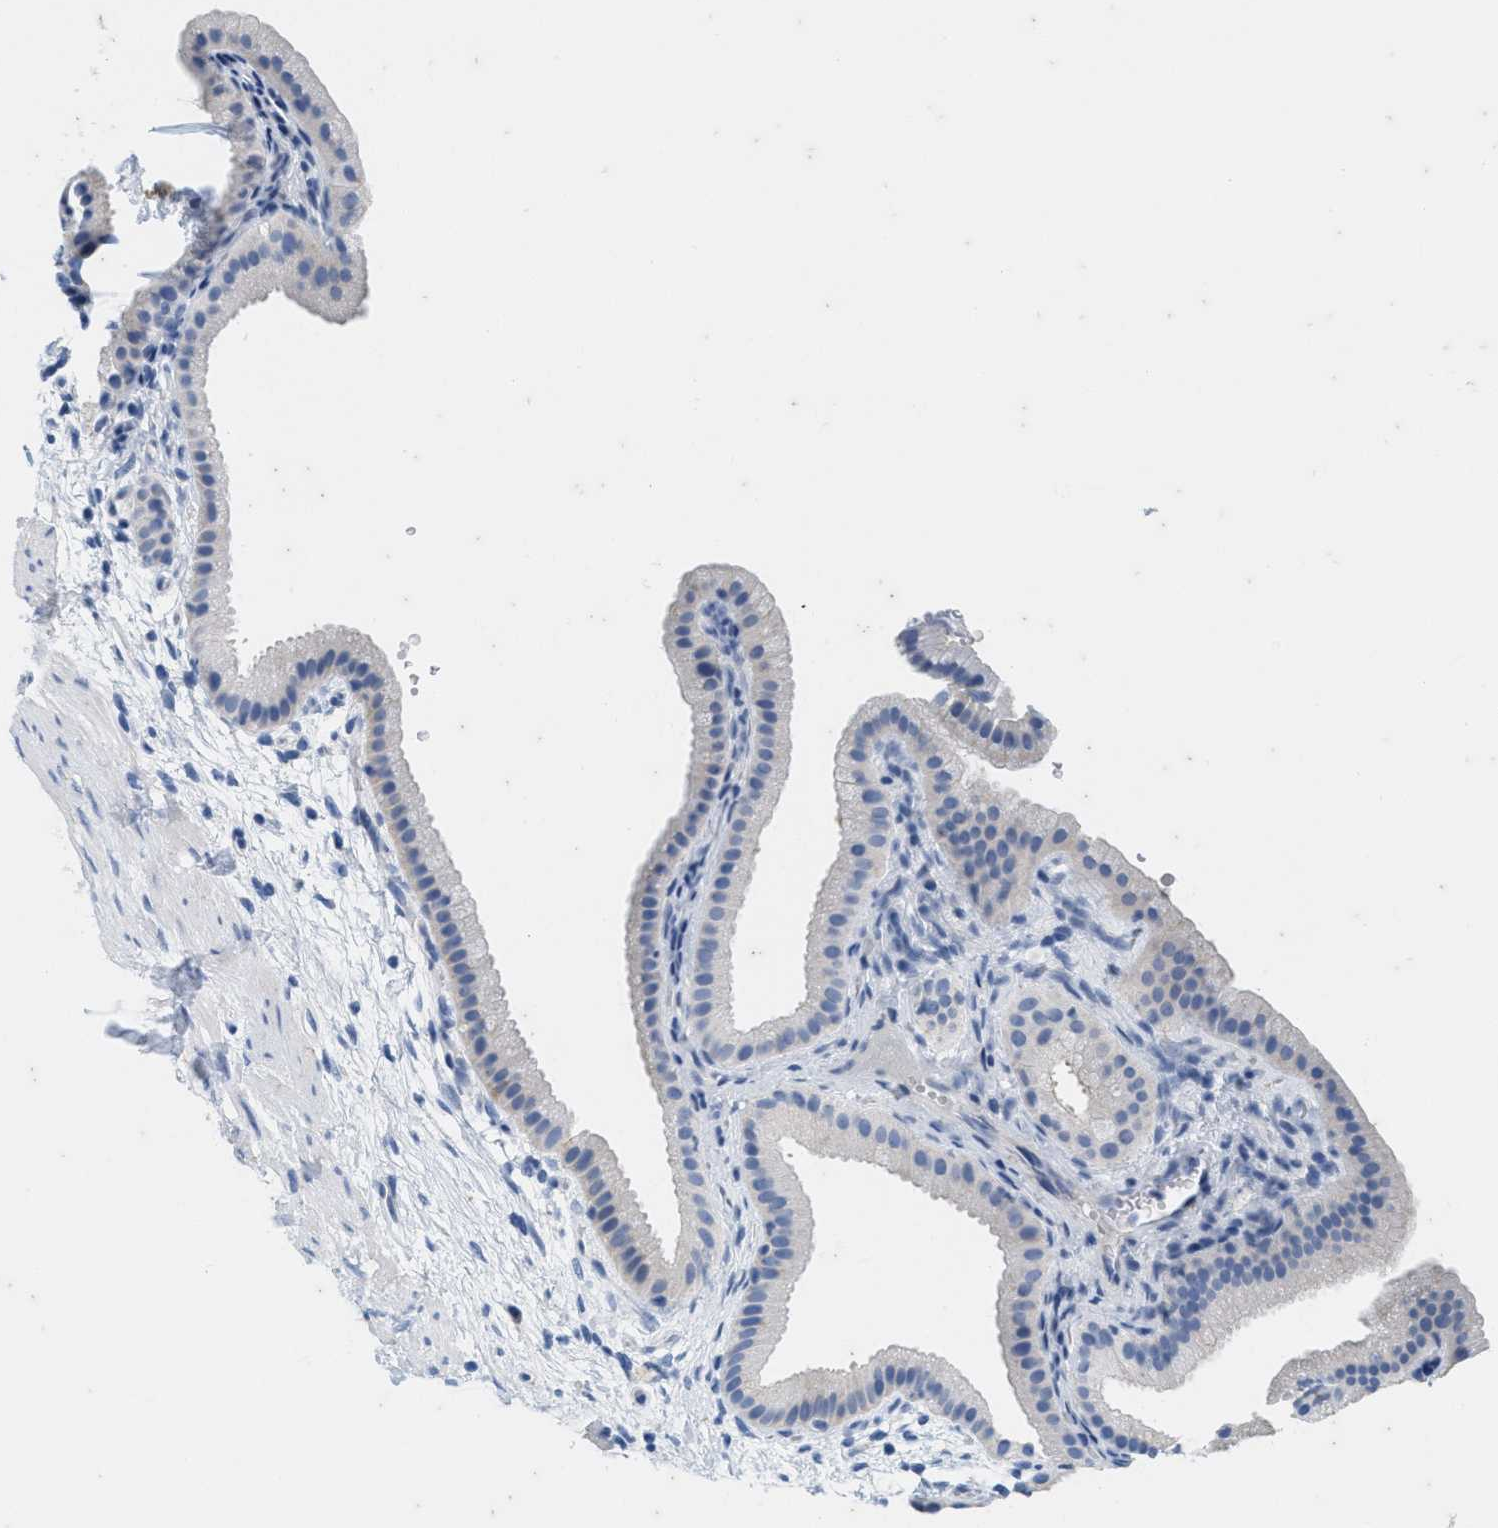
{"staining": {"intensity": "negative", "quantity": "none", "location": "none"}, "tissue": "gallbladder", "cell_type": "Glandular cells", "image_type": "normal", "snomed": [{"axis": "morphology", "description": "Normal tissue, NOS"}, {"axis": "topography", "description": "Gallbladder"}], "caption": "An immunohistochemistry photomicrograph of benign gallbladder is shown. There is no staining in glandular cells of gallbladder.", "gene": "ABCB11", "patient": {"sex": "female", "age": 64}}